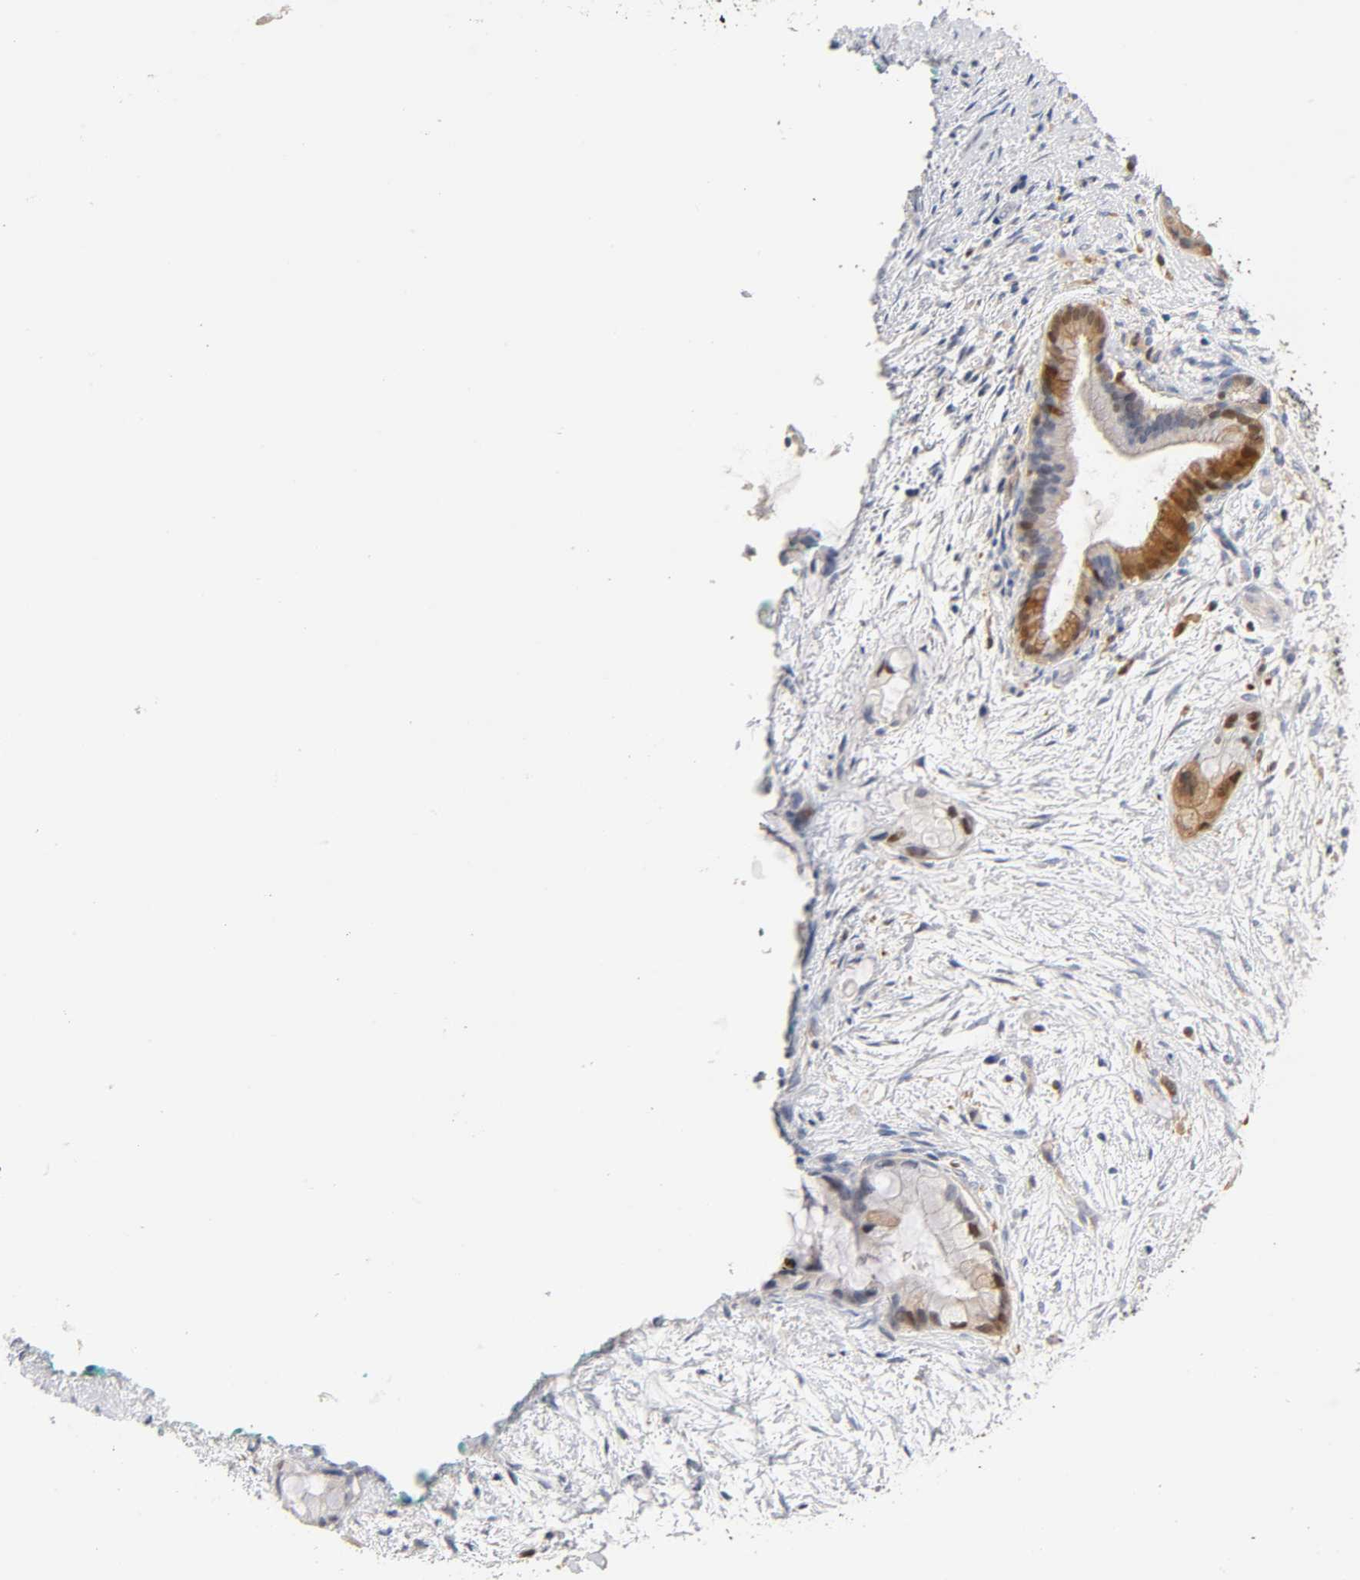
{"staining": {"intensity": "moderate", "quantity": ">75%", "location": "cytoplasmic/membranous,nuclear"}, "tissue": "pancreatic cancer", "cell_type": "Tumor cells", "image_type": "cancer", "snomed": [{"axis": "morphology", "description": "Adenocarcinoma, NOS"}, {"axis": "topography", "description": "Pancreas"}], "caption": "The histopathology image exhibits a brown stain indicating the presence of a protein in the cytoplasmic/membranous and nuclear of tumor cells in pancreatic cancer (adenocarcinoma).", "gene": "IL18", "patient": {"sex": "female", "age": 59}}